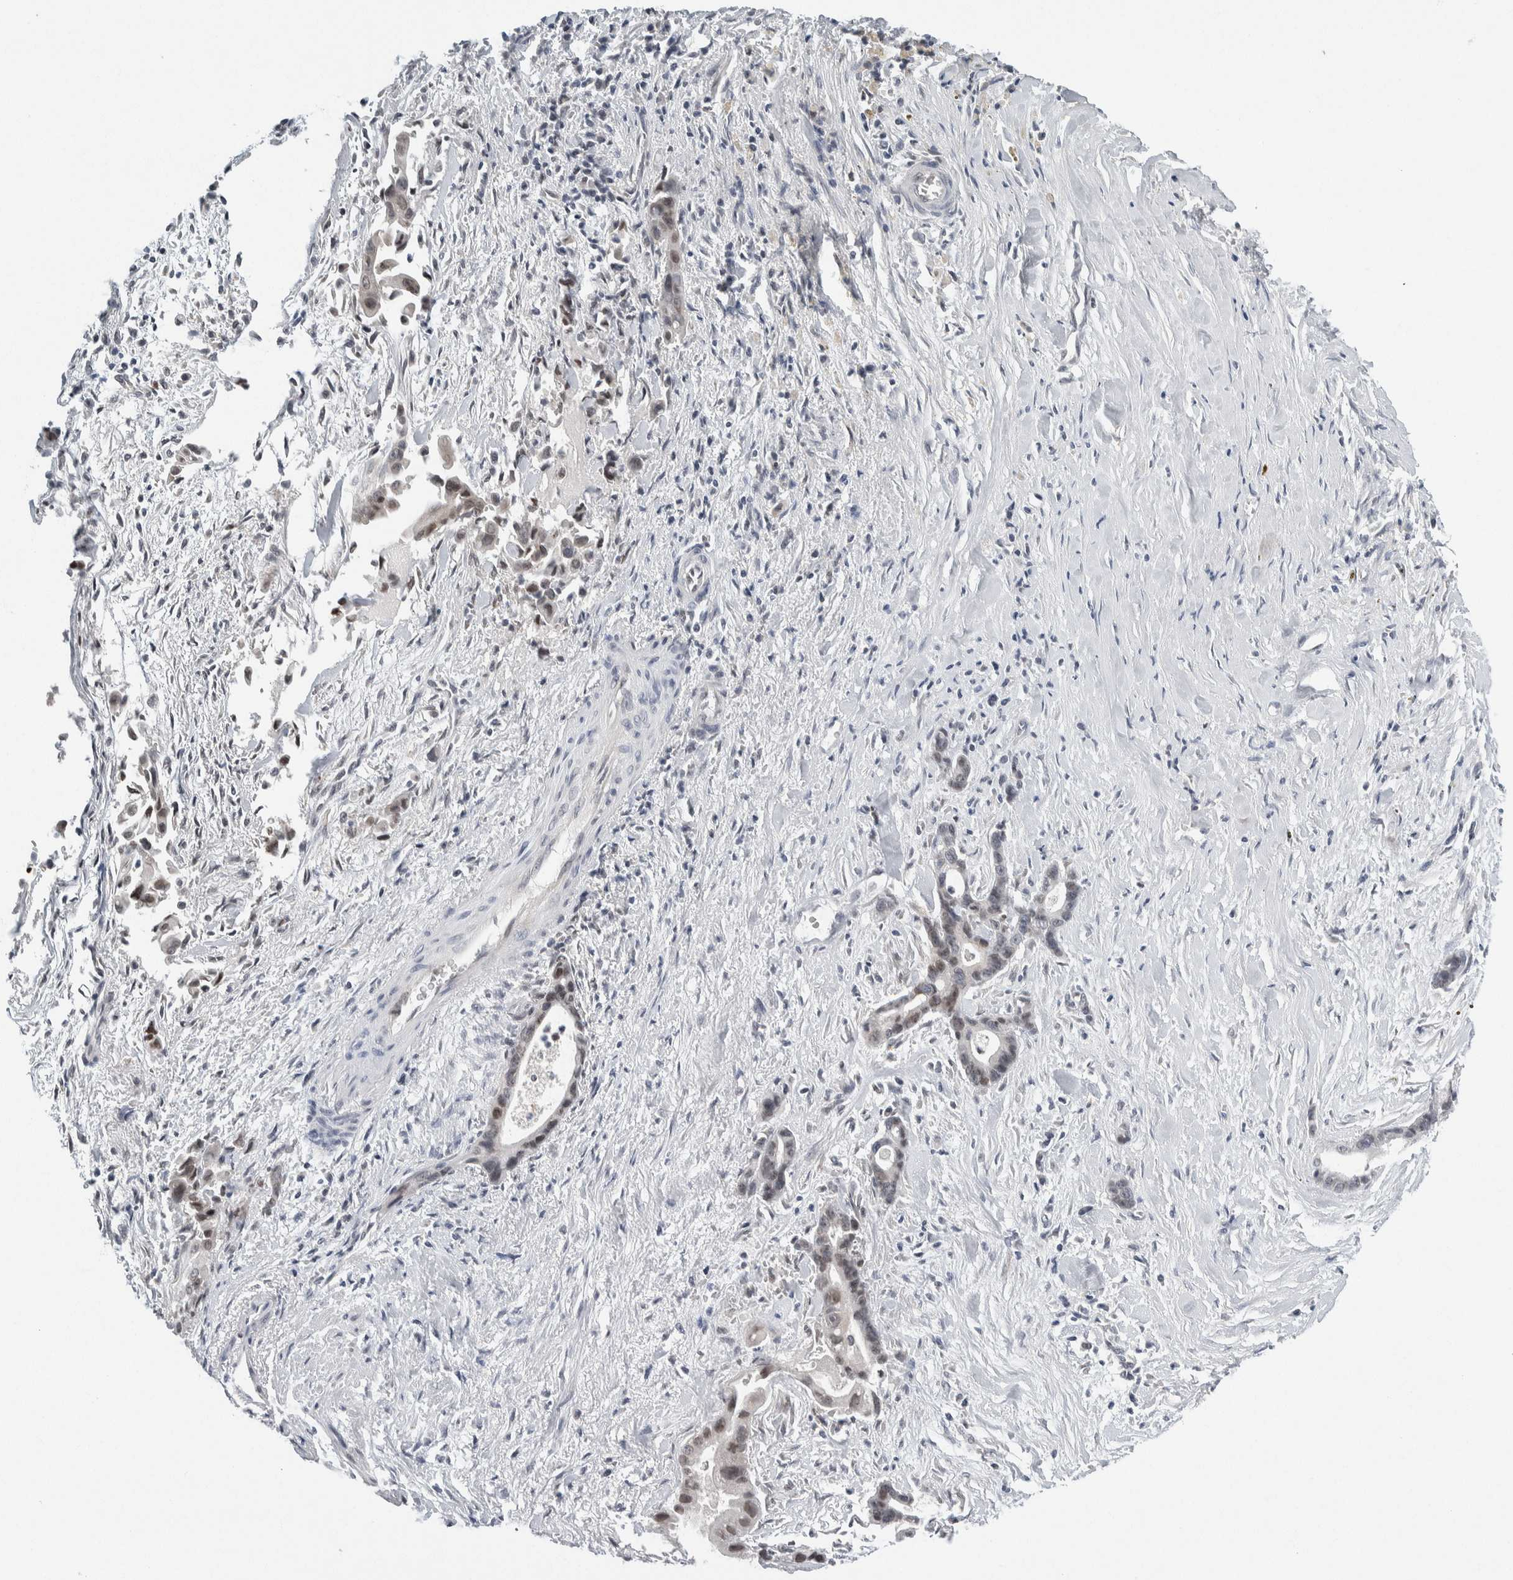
{"staining": {"intensity": "moderate", "quantity": "<25%", "location": "nuclear"}, "tissue": "liver cancer", "cell_type": "Tumor cells", "image_type": "cancer", "snomed": [{"axis": "morphology", "description": "Cholangiocarcinoma"}, {"axis": "topography", "description": "Liver"}], "caption": "Immunohistochemistry (IHC) of human liver cholangiocarcinoma reveals low levels of moderate nuclear staining in approximately <25% of tumor cells.", "gene": "NEUROD1", "patient": {"sex": "female", "age": 55}}